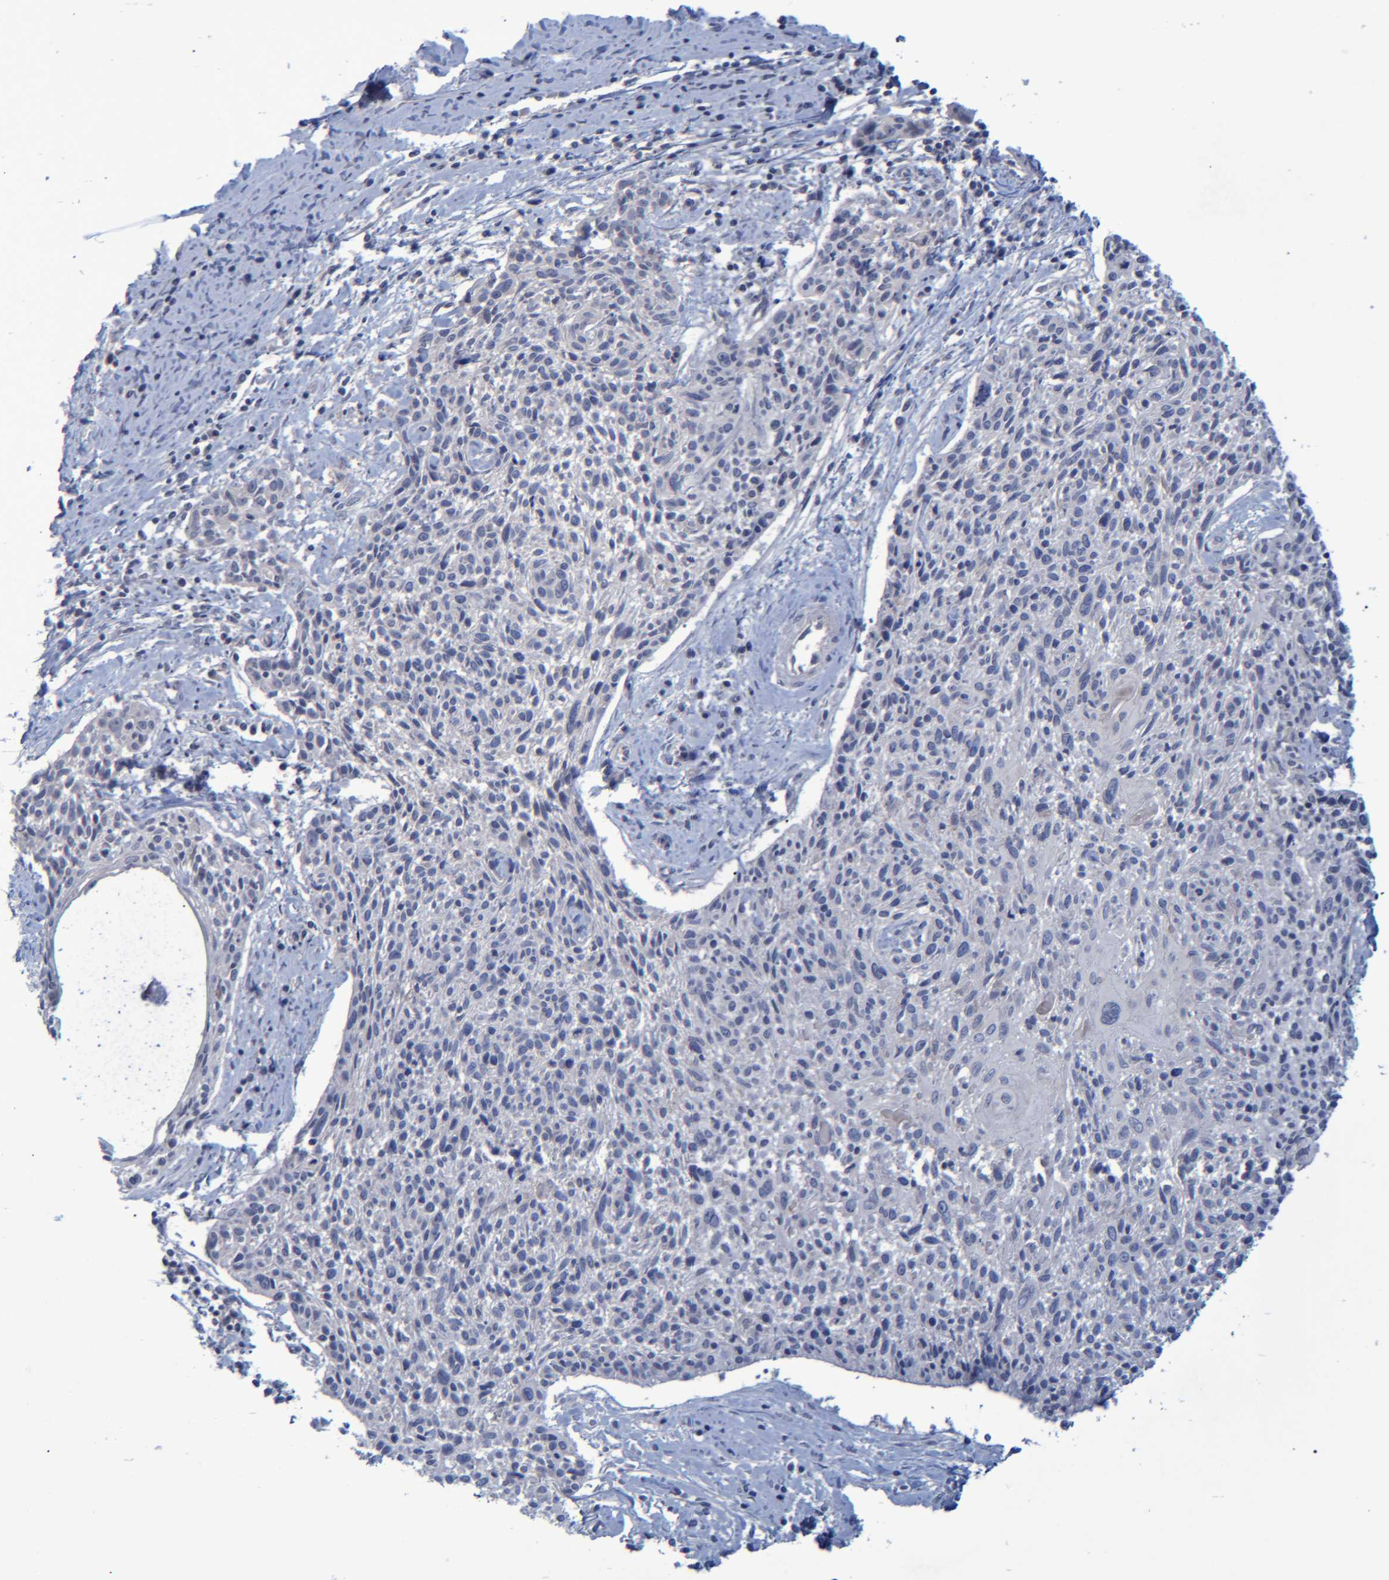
{"staining": {"intensity": "negative", "quantity": "none", "location": "none"}, "tissue": "cervical cancer", "cell_type": "Tumor cells", "image_type": "cancer", "snomed": [{"axis": "morphology", "description": "Squamous cell carcinoma, NOS"}, {"axis": "topography", "description": "Cervix"}], "caption": "An IHC image of cervical cancer is shown. There is no staining in tumor cells of cervical cancer.", "gene": "PCYT2", "patient": {"sex": "female", "age": 51}}